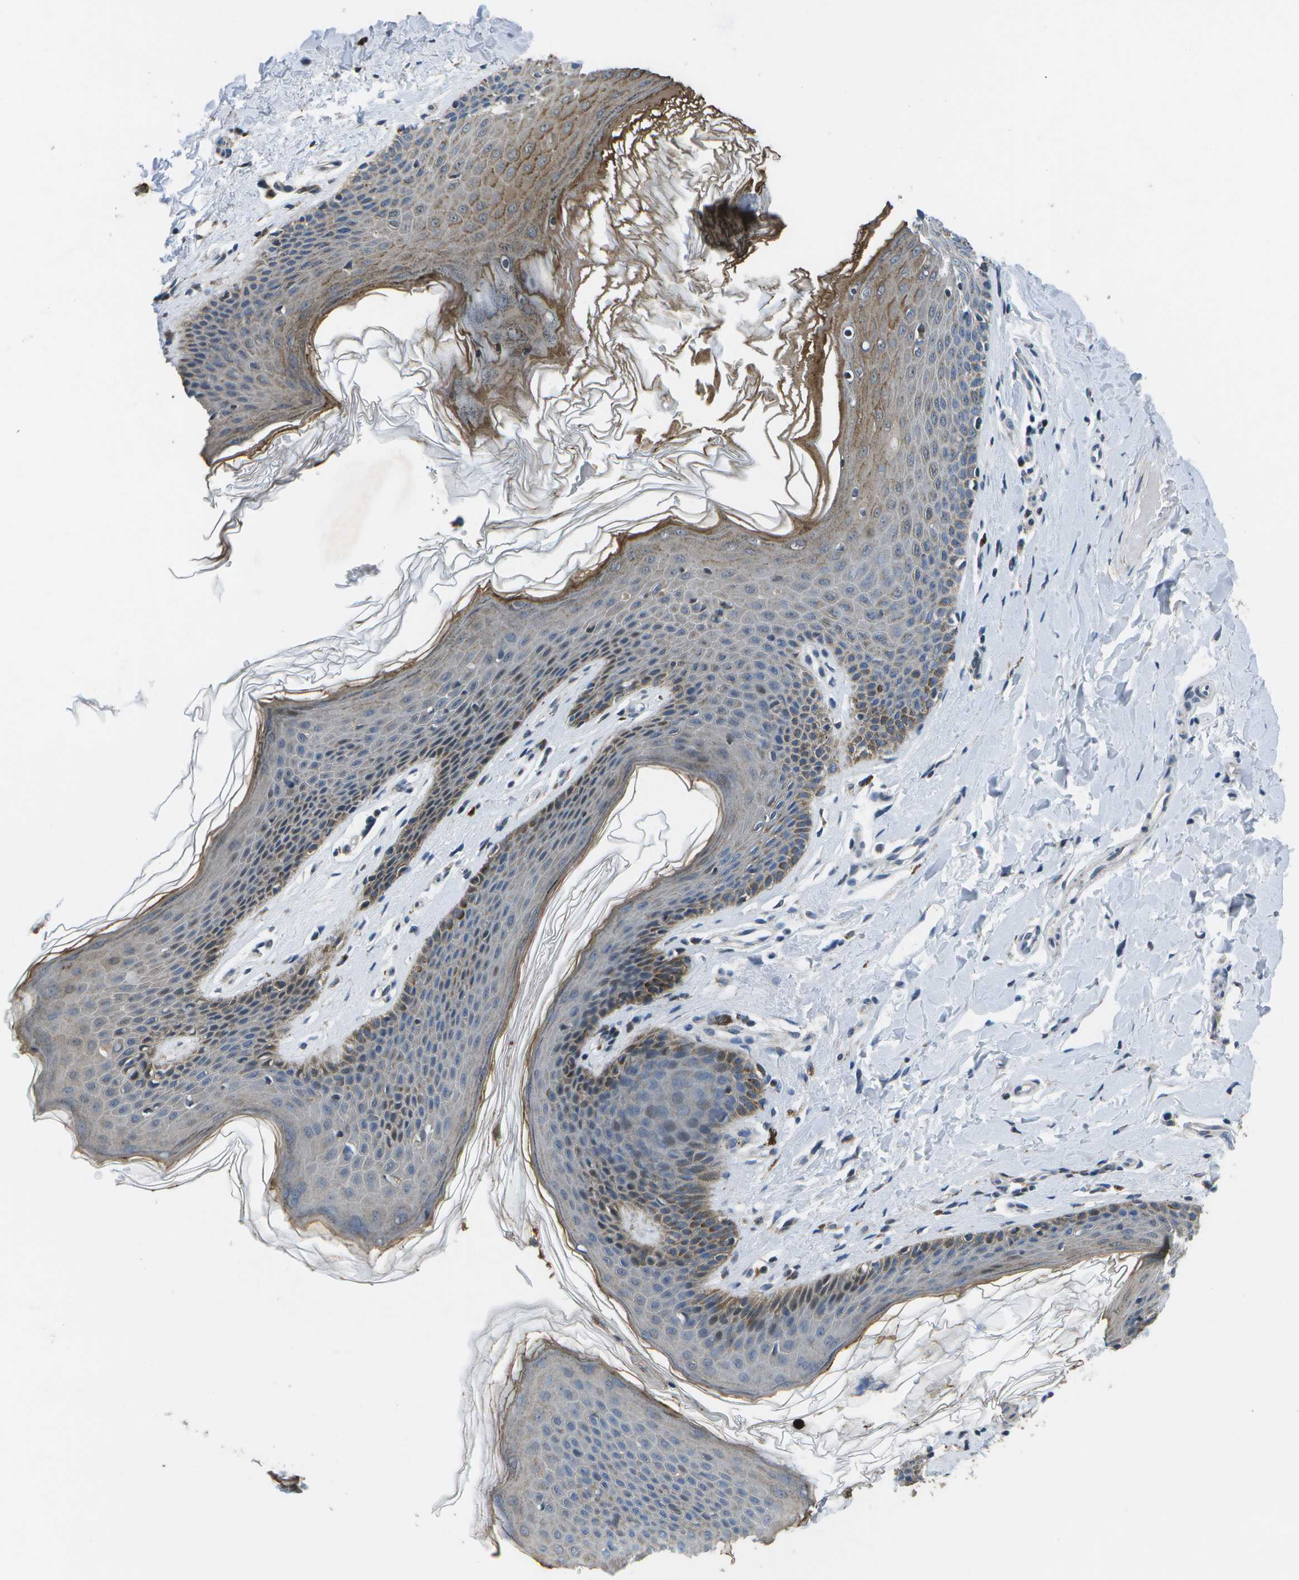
{"staining": {"intensity": "moderate", "quantity": "<25%", "location": "cytoplasmic/membranous"}, "tissue": "skin", "cell_type": "Epidermal cells", "image_type": "normal", "snomed": [{"axis": "morphology", "description": "Normal tissue, NOS"}, {"axis": "topography", "description": "Vulva"}], "caption": "Moderate cytoplasmic/membranous expression for a protein is present in about <25% of epidermal cells of benign skin using IHC.", "gene": "GALNT15", "patient": {"sex": "female", "age": 66}}